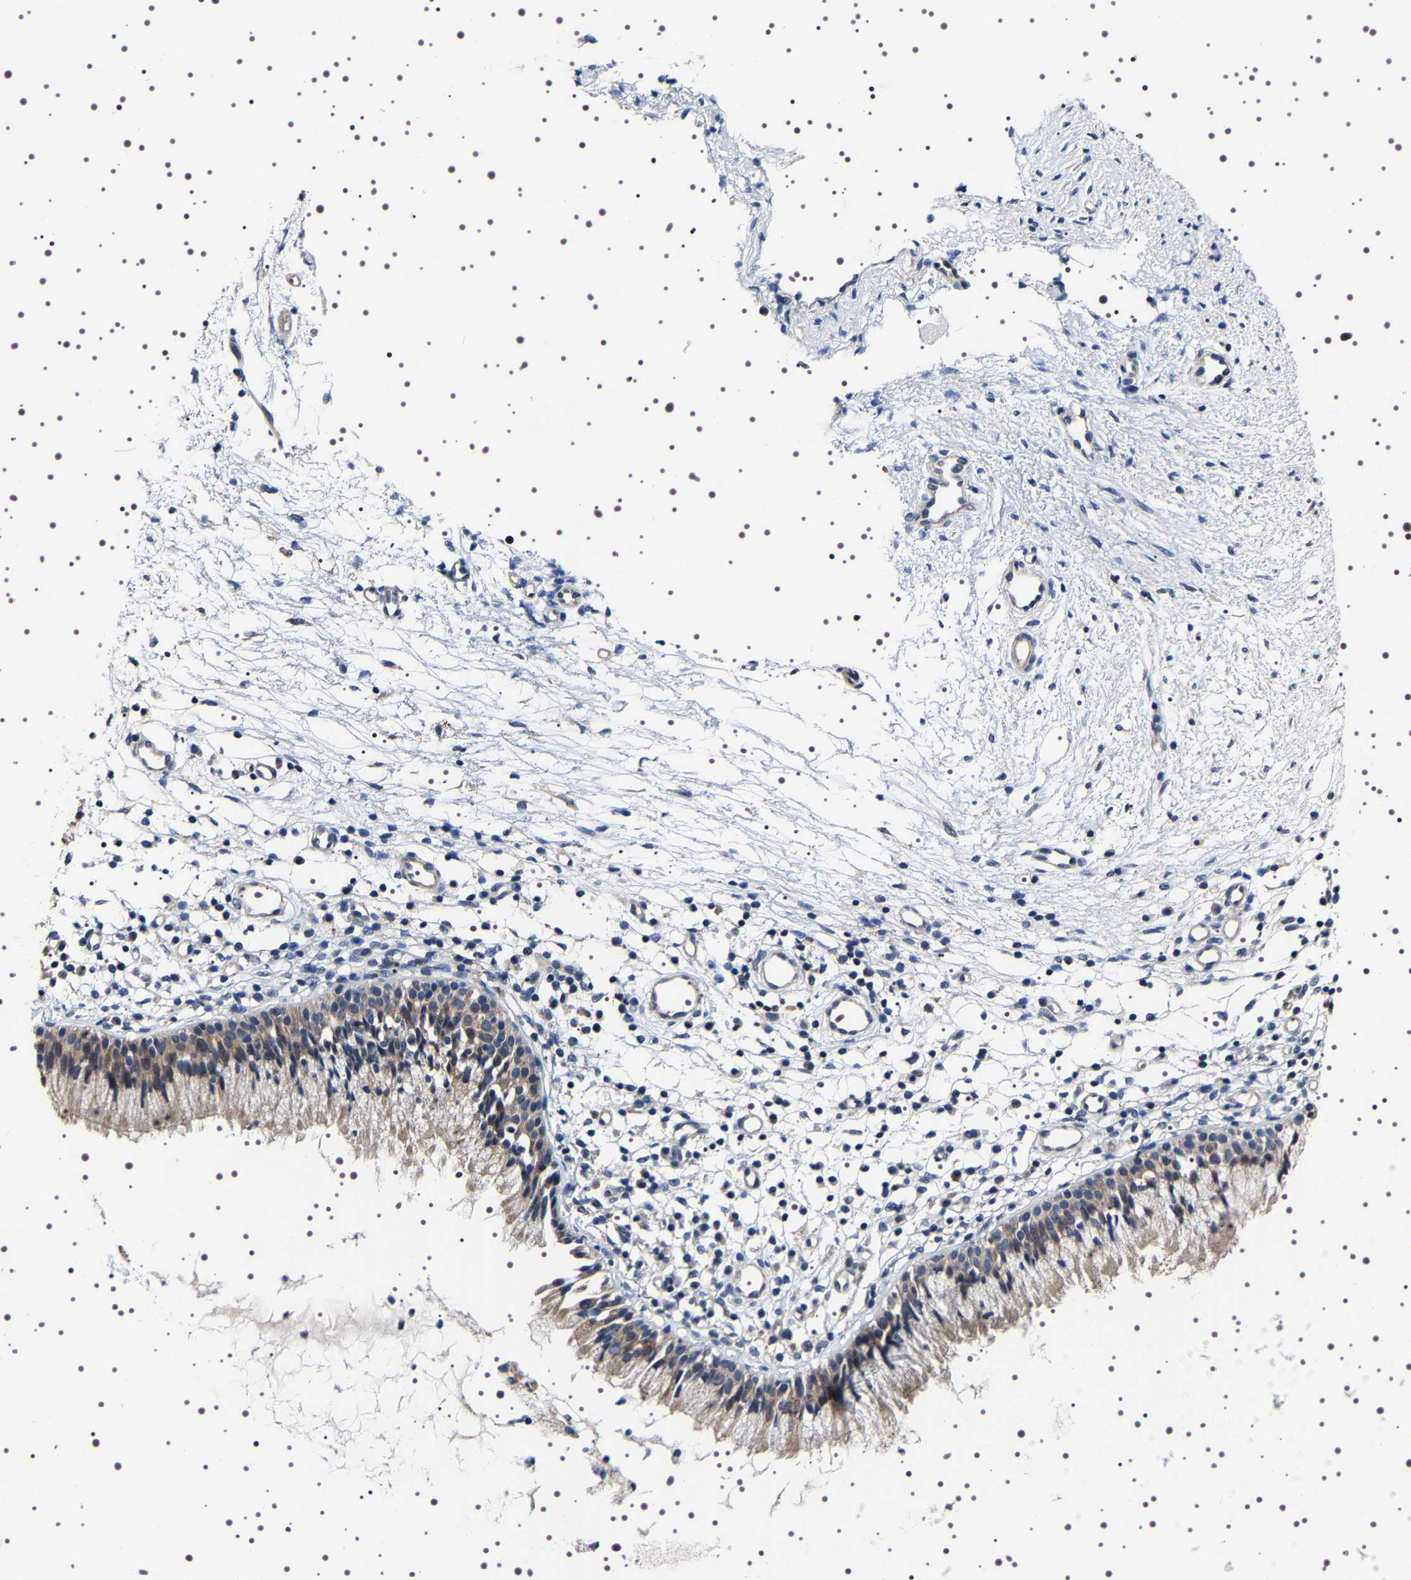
{"staining": {"intensity": "weak", "quantity": ">75%", "location": "cytoplasmic/membranous"}, "tissue": "nasopharynx", "cell_type": "Respiratory epithelial cells", "image_type": "normal", "snomed": [{"axis": "morphology", "description": "Normal tissue, NOS"}, {"axis": "topography", "description": "Nasopharynx"}], "caption": "Protein expression analysis of normal nasopharynx shows weak cytoplasmic/membranous staining in about >75% of respiratory epithelial cells.", "gene": "TARBP1", "patient": {"sex": "male", "age": 21}}